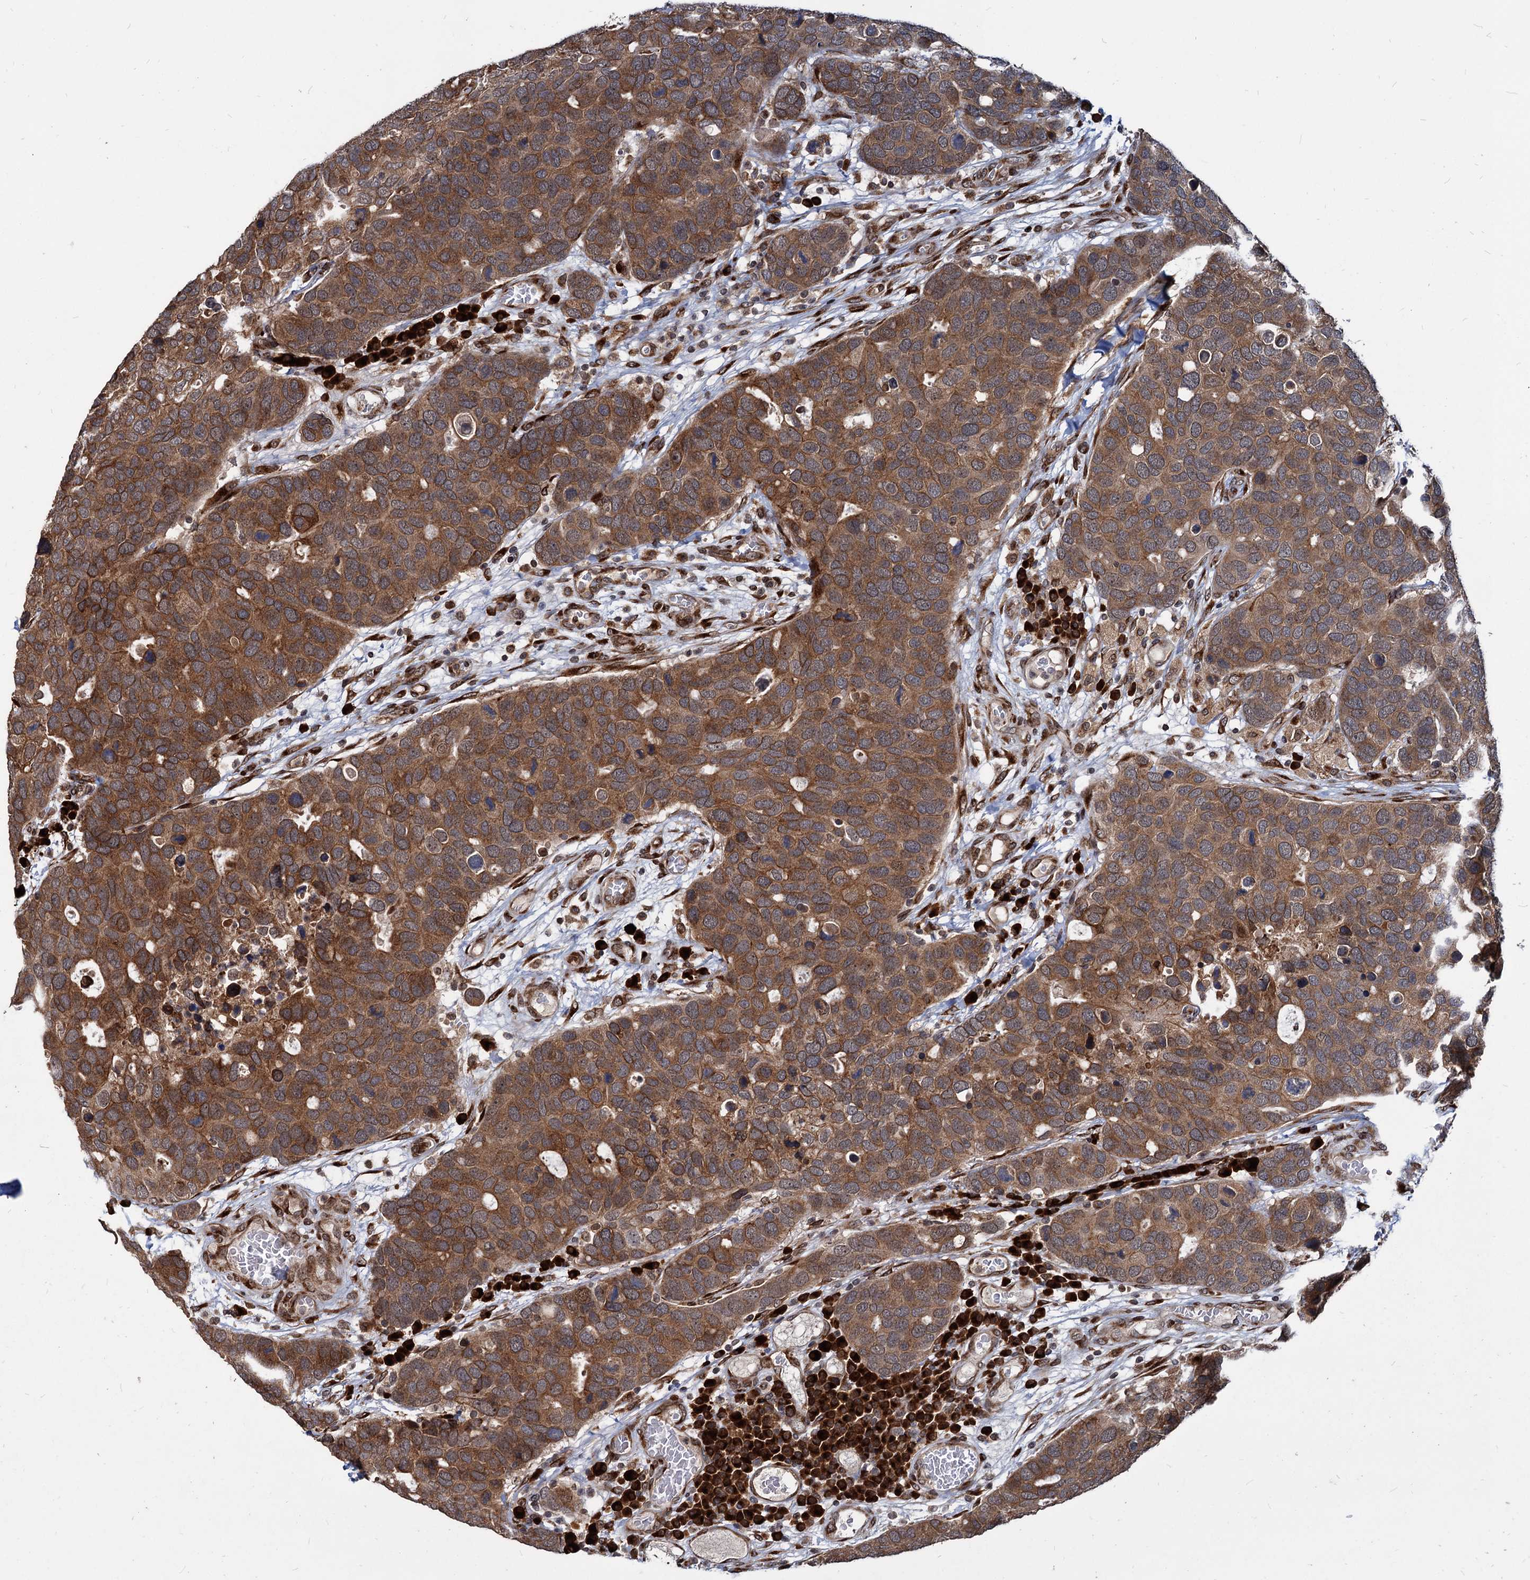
{"staining": {"intensity": "moderate", "quantity": ">75%", "location": "cytoplasmic/membranous"}, "tissue": "breast cancer", "cell_type": "Tumor cells", "image_type": "cancer", "snomed": [{"axis": "morphology", "description": "Duct carcinoma"}, {"axis": "topography", "description": "Breast"}], "caption": "Immunohistochemical staining of human breast cancer (invasive ductal carcinoma) demonstrates medium levels of moderate cytoplasmic/membranous protein positivity in approximately >75% of tumor cells. (Stains: DAB in brown, nuclei in blue, Microscopy: brightfield microscopy at high magnification).", "gene": "SAAL1", "patient": {"sex": "female", "age": 83}}